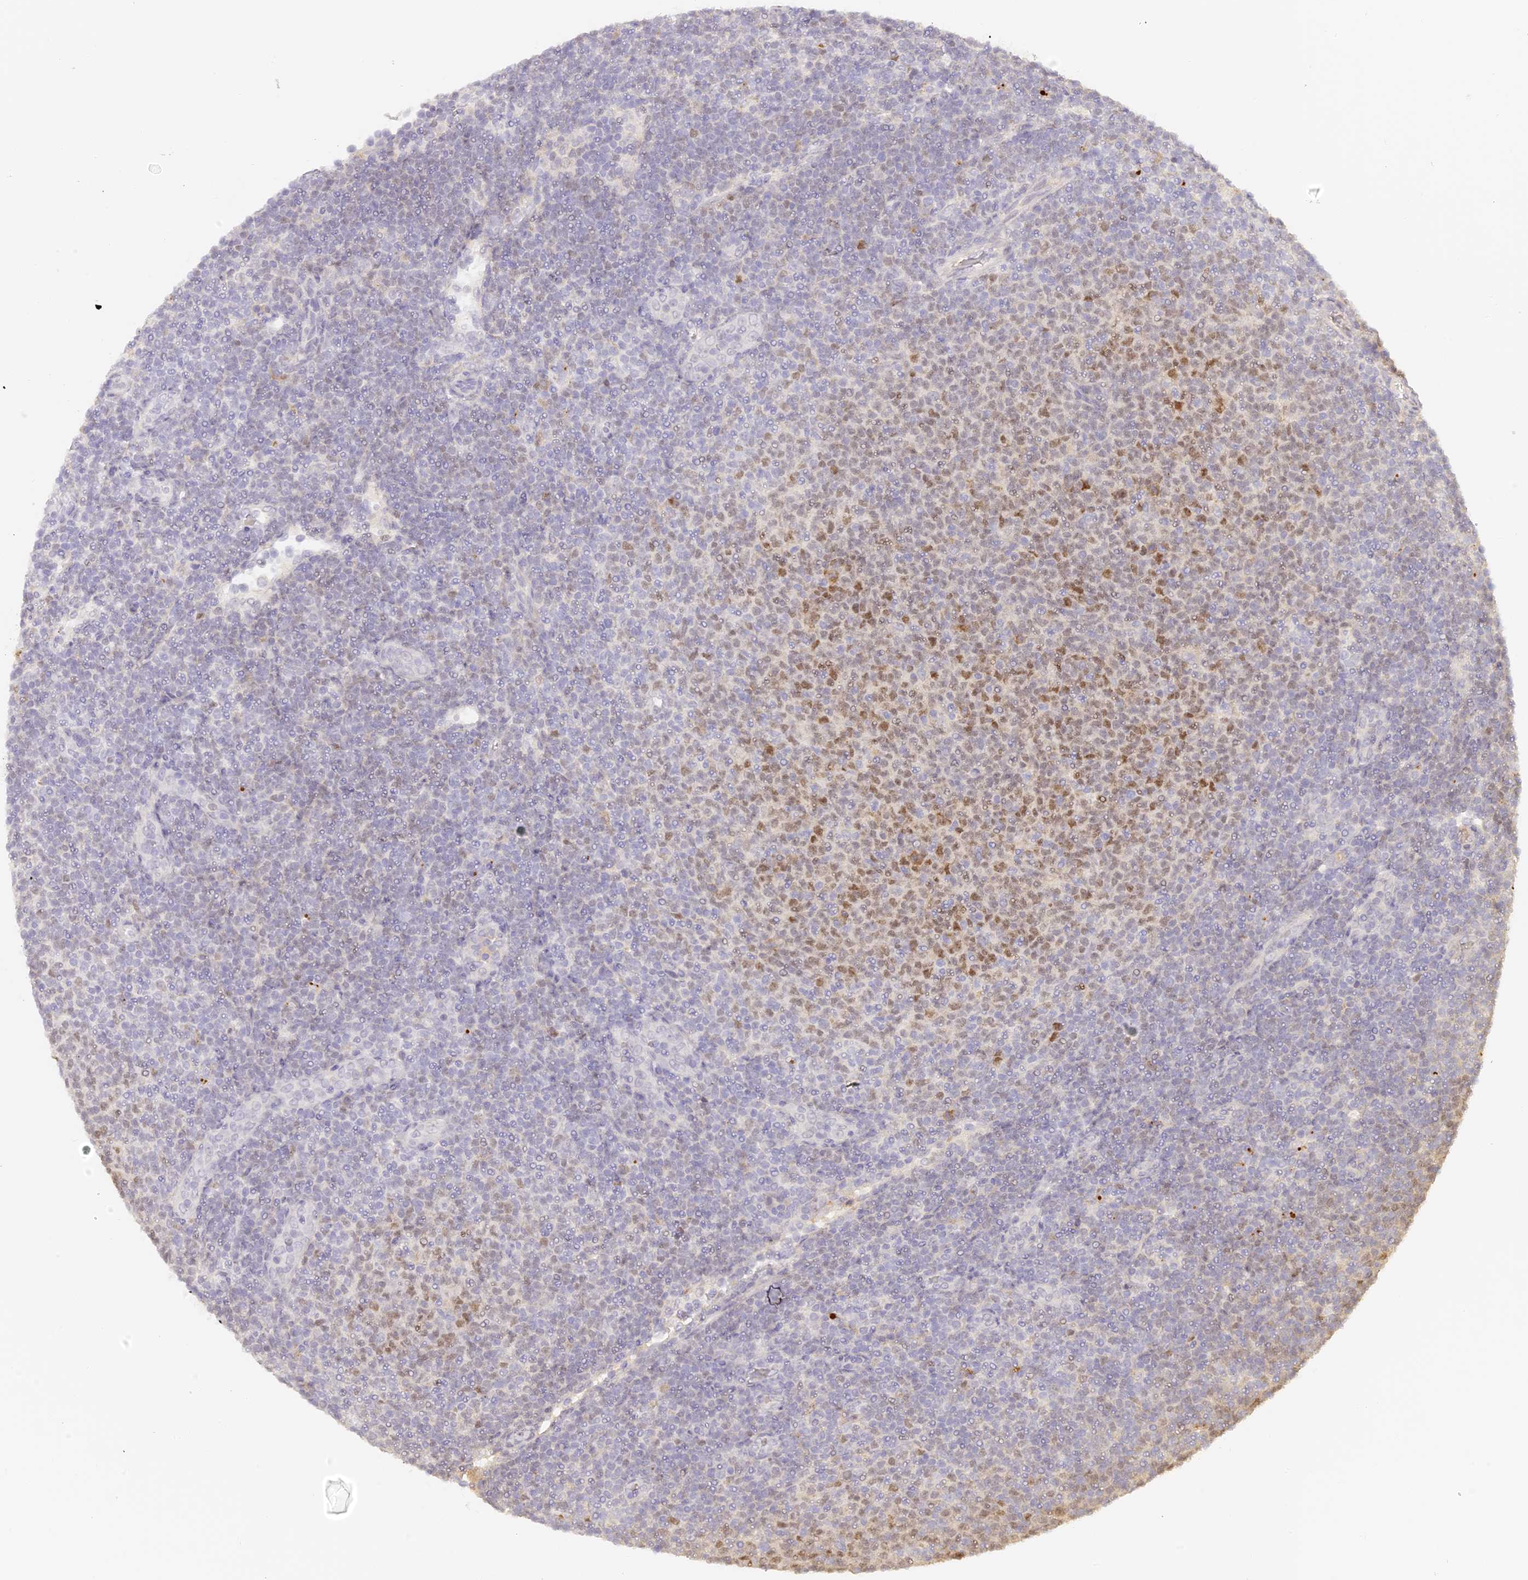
{"staining": {"intensity": "moderate", "quantity": "<25%", "location": "nuclear"}, "tissue": "lymphoma", "cell_type": "Tumor cells", "image_type": "cancer", "snomed": [{"axis": "morphology", "description": "Malignant lymphoma, non-Hodgkin's type, Low grade"}, {"axis": "topography", "description": "Lymph node"}], "caption": "Tumor cells display low levels of moderate nuclear expression in approximately <25% of cells in low-grade malignant lymphoma, non-Hodgkin's type.", "gene": "ELL3", "patient": {"sex": "male", "age": 66}}